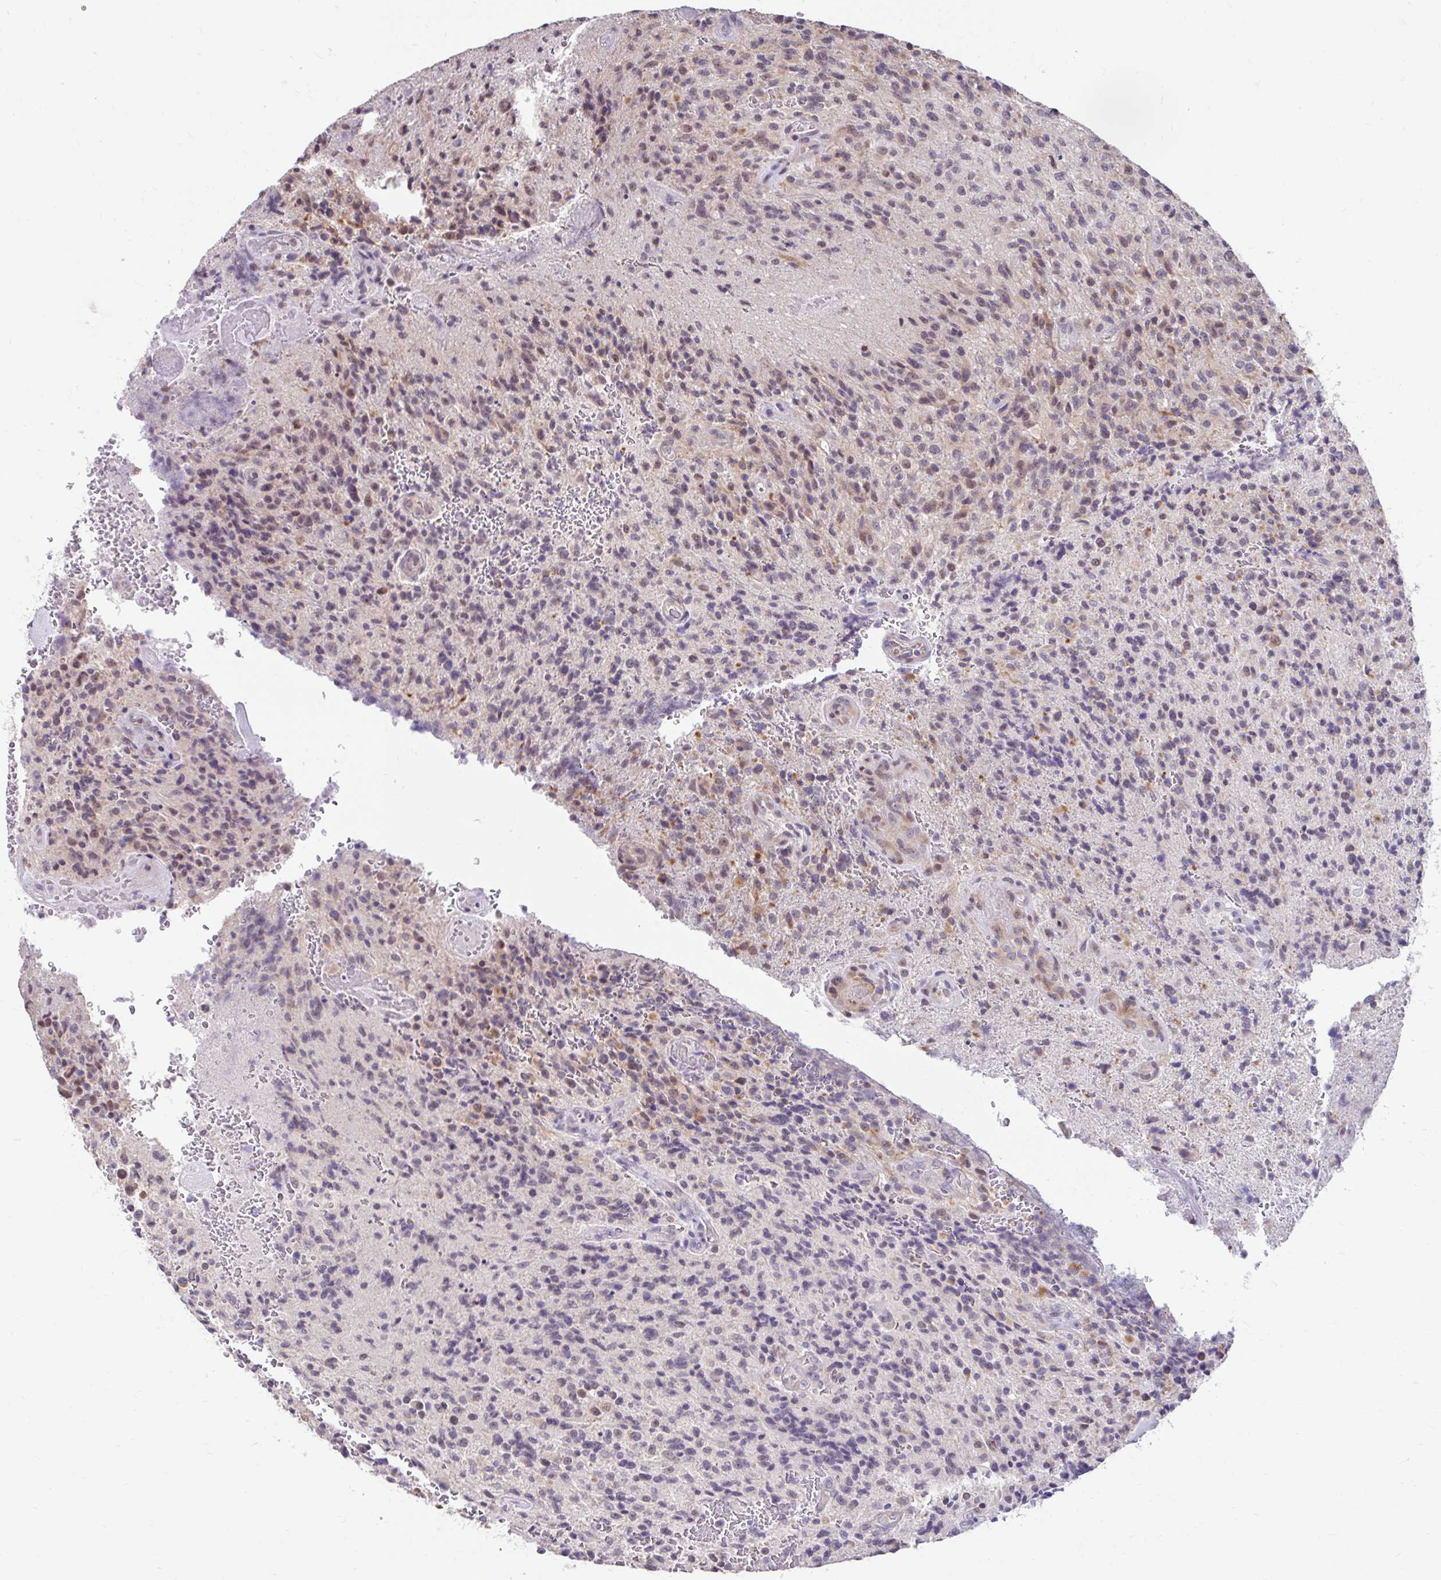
{"staining": {"intensity": "weak", "quantity": "25%-75%", "location": "cytoplasmic/membranous"}, "tissue": "glioma", "cell_type": "Tumor cells", "image_type": "cancer", "snomed": [{"axis": "morphology", "description": "Normal tissue, NOS"}, {"axis": "morphology", "description": "Glioma, malignant, High grade"}, {"axis": "topography", "description": "Cerebral cortex"}], "caption": "Human glioma stained with a protein marker demonstrates weak staining in tumor cells.", "gene": "NT5C1B", "patient": {"sex": "male", "age": 56}}